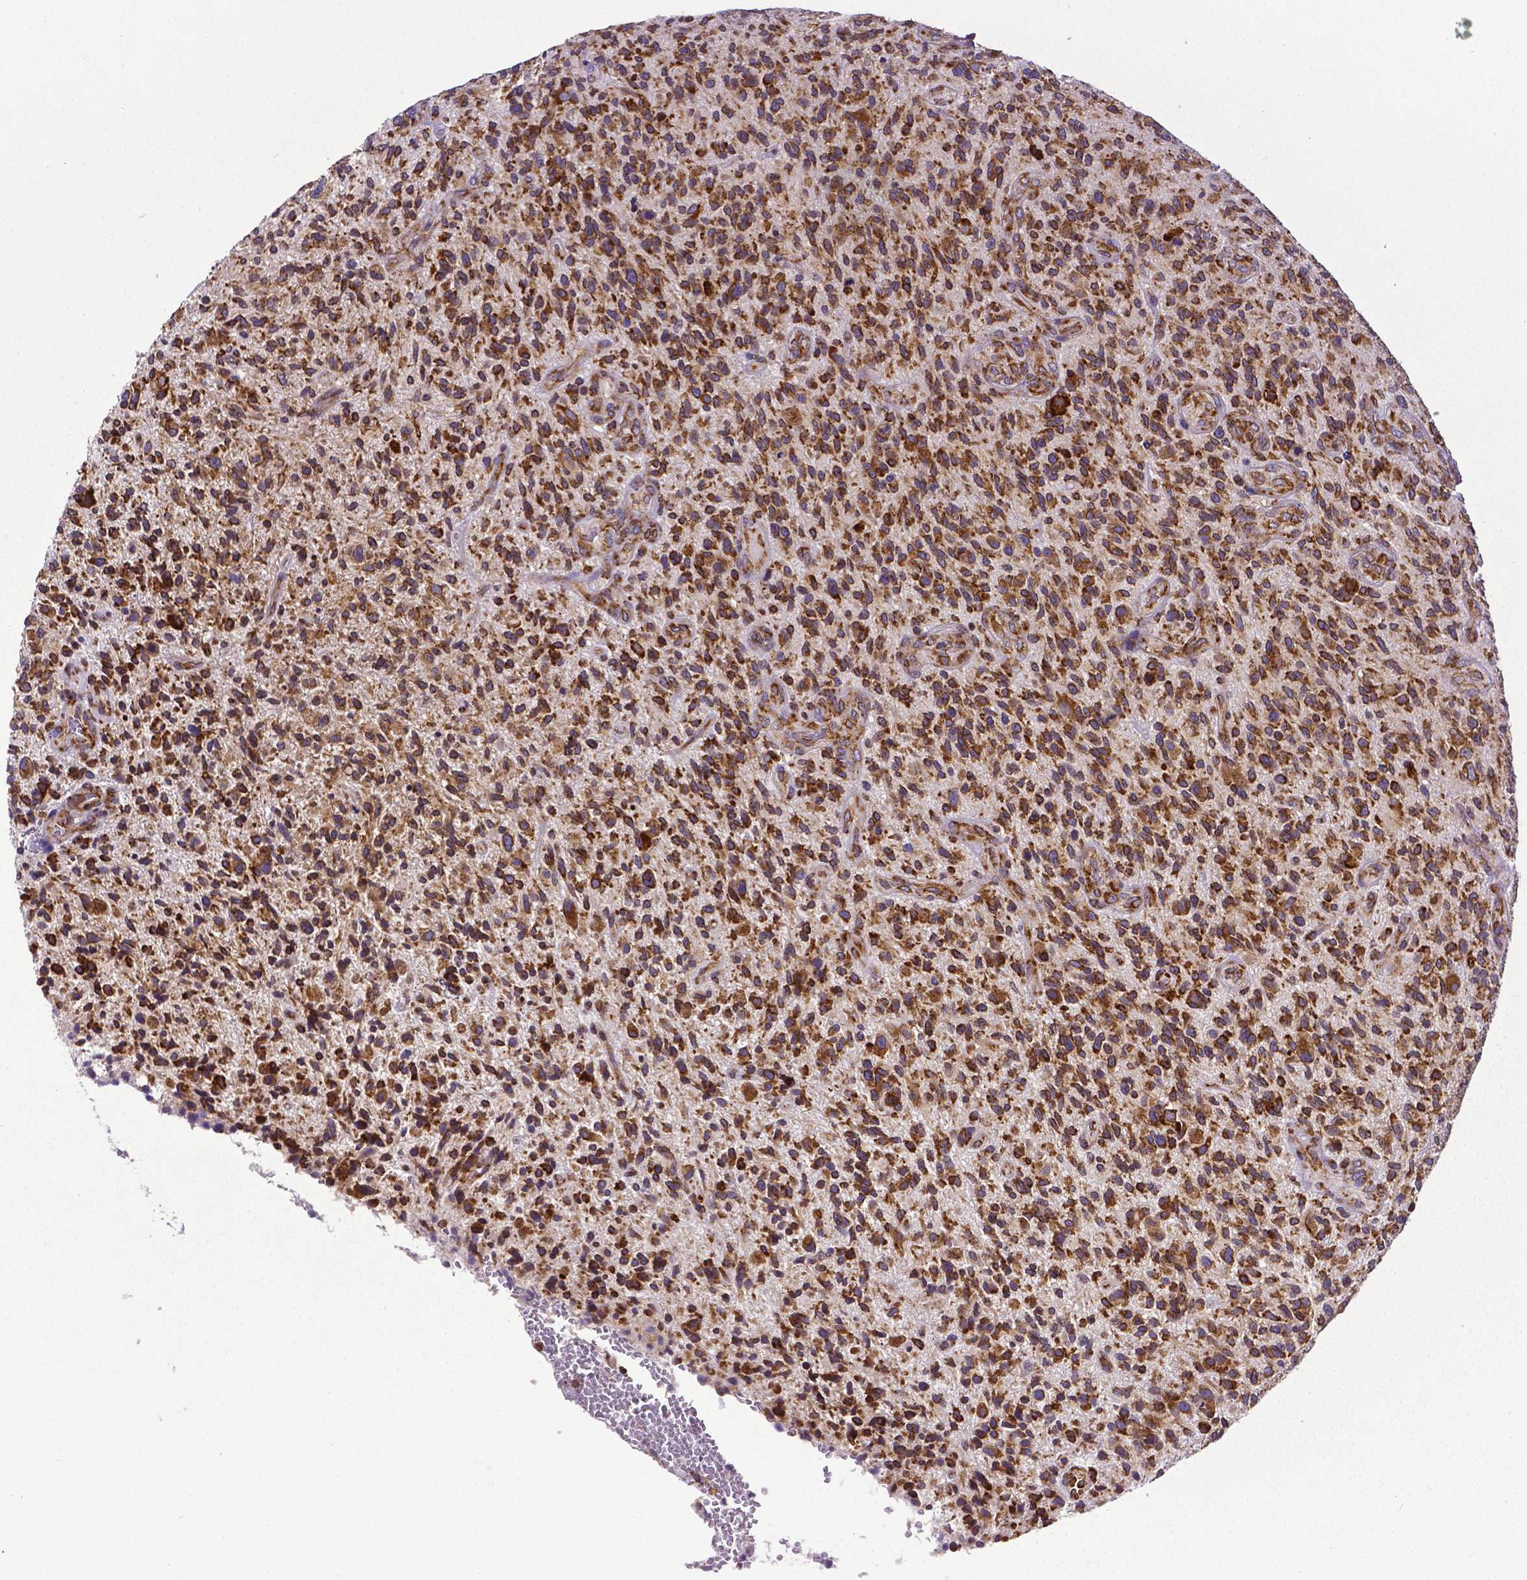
{"staining": {"intensity": "strong", "quantity": ">75%", "location": "cytoplasmic/membranous"}, "tissue": "glioma", "cell_type": "Tumor cells", "image_type": "cancer", "snomed": [{"axis": "morphology", "description": "Glioma, malignant, High grade"}, {"axis": "topography", "description": "Brain"}], "caption": "A brown stain labels strong cytoplasmic/membranous positivity of a protein in malignant glioma (high-grade) tumor cells. (DAB IHC with brightfield microscopy, high magnification).", "gene": "MTDH", "patient": {"sex": "male", "age": 47}}